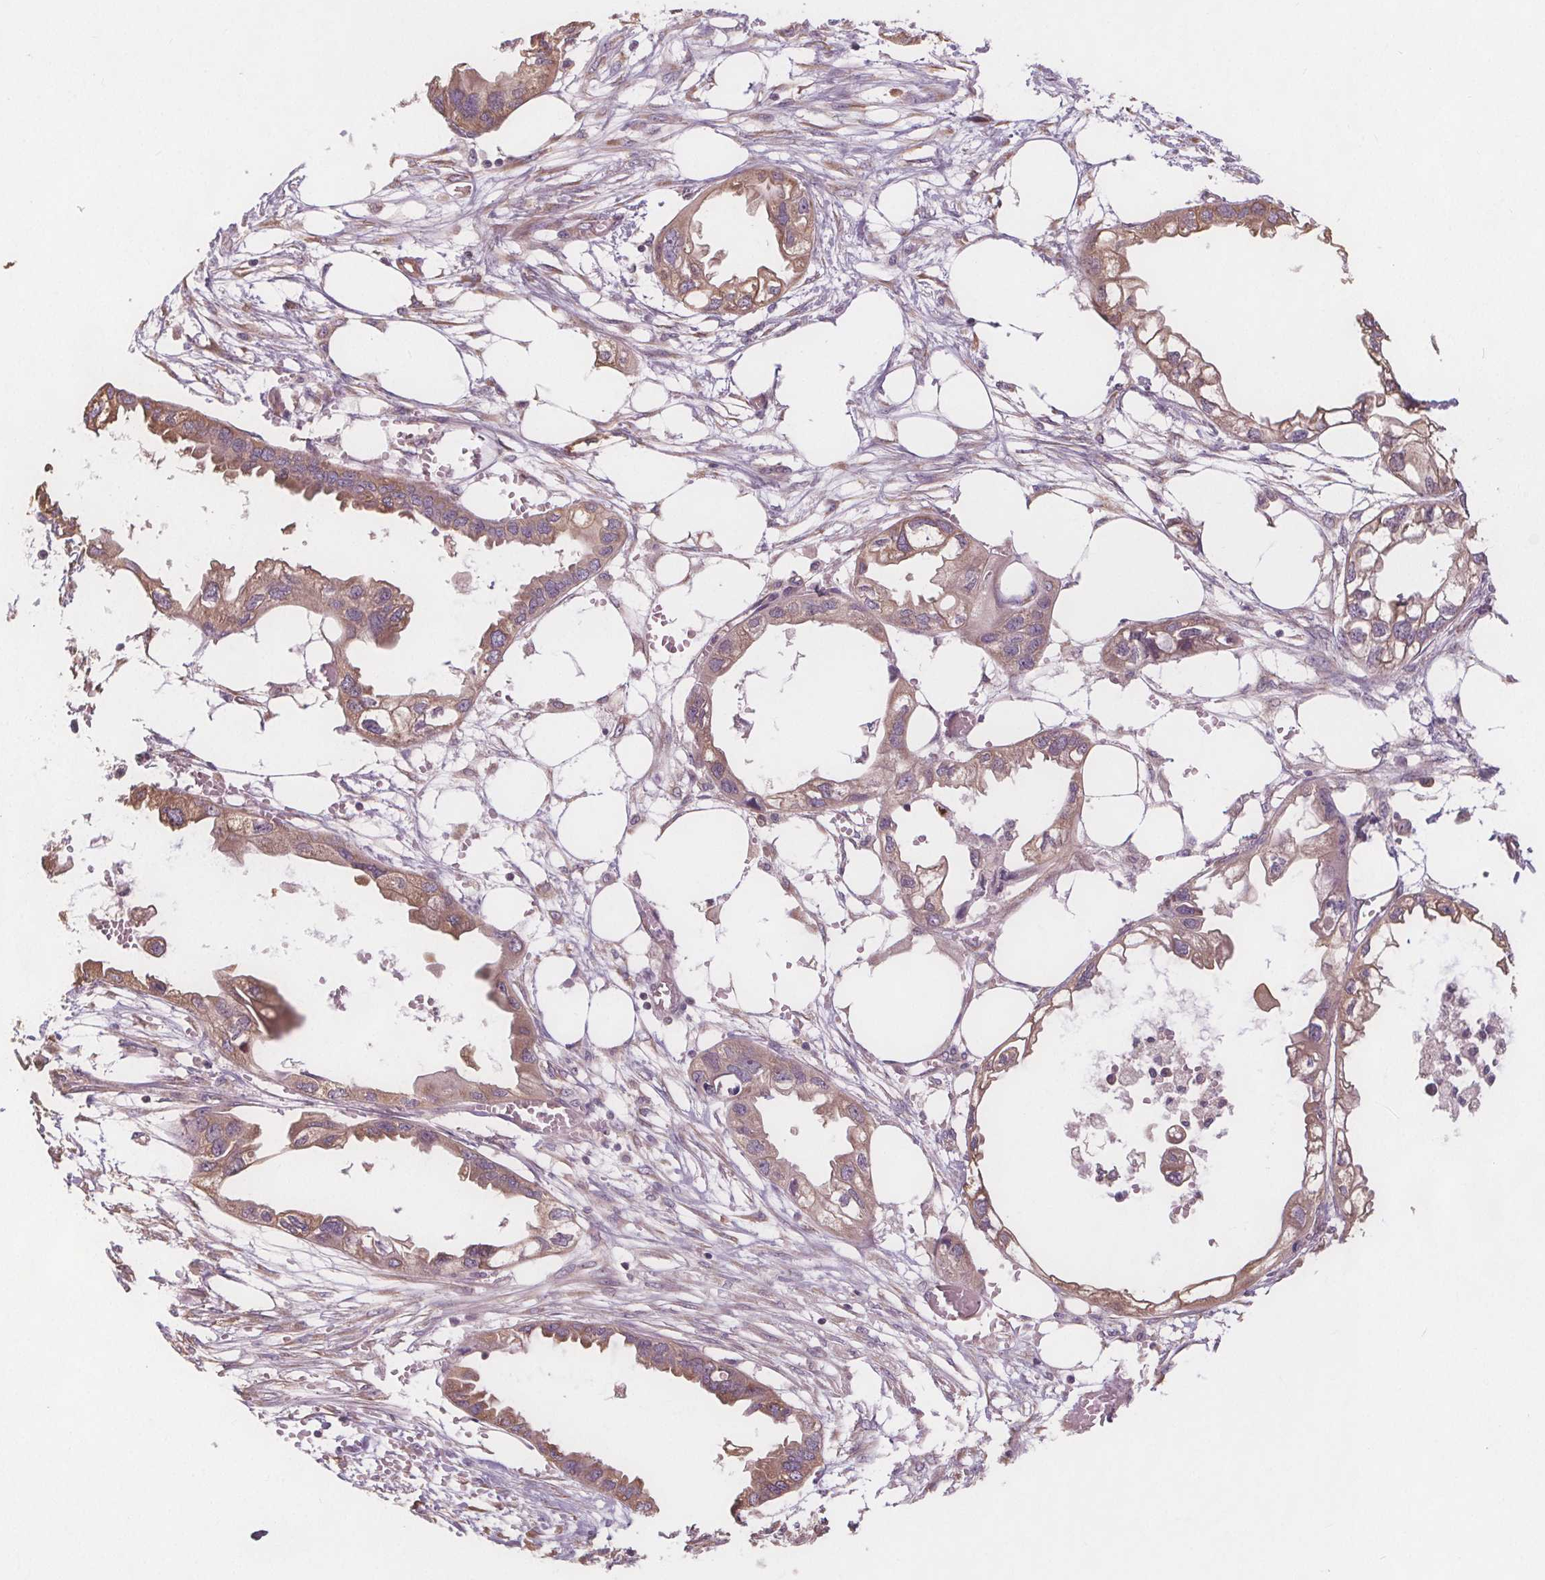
{"staining": {"intensity": "weak", "quantity": ">75%", "location": "cytoplasmic/membranous"}, "tissue": "endometrial cancer", "cell_type": "Tumor cells", "image_type": "cancer", "snomed": [{"axis": "morphology", "description": "Adenocarcinoma, NOS"}, {"axis": "morphology", "description": "Adenocarcinoma, metastatic, NOS"}, {"axis": "topography", "description": "Adipose tissue"}, {"axis": "topography", "description": "Endometrium"}], "caption": "An image of human endometrial cancer stained for a protein reveals weak cytoplasmic/membranous brown staining in tumor cells.", "gene": "TMEM80", "patient": {"sex": "female", "age": 67}}